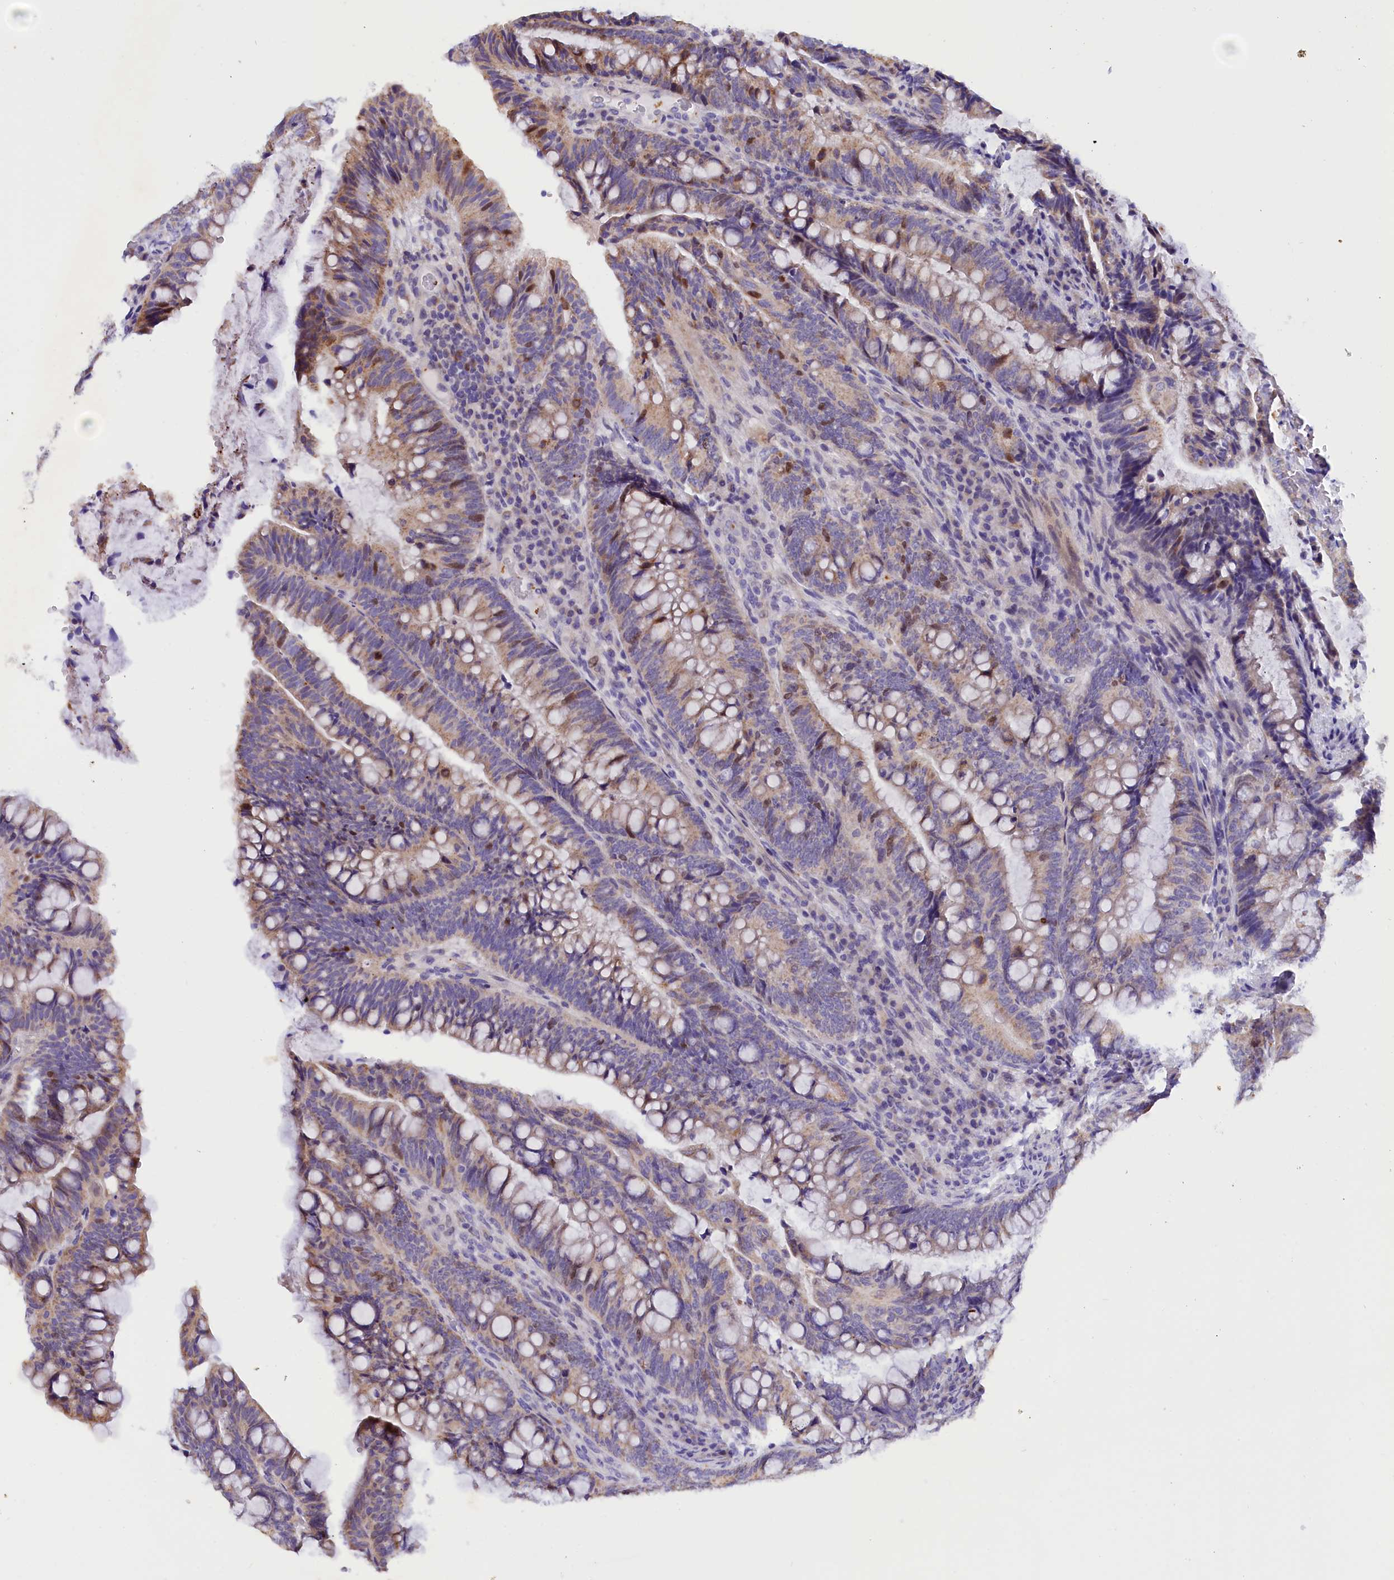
{"staining": {"intensity": "moderate", "quantity": "<25%", "location": "cytoplasmic/membranous,nuclear"}, "tissue": "colorectal cancer", "cell_type": "Tumor cells", "image_type": "cancer", "snomed": [{"axis": "morphology", "description": "Adenocarcinoma, NOS"}, {"axis": "topography", "description": "Colon"}], "caption": "IHC of human colorectal adenocarcinoma shows low levels of moderate cytoplasmic/membranous and nuclear staining in about <25% of tumor cells.", "gene": "PKIA", "patient": {"sex": "female", "age": 66}}